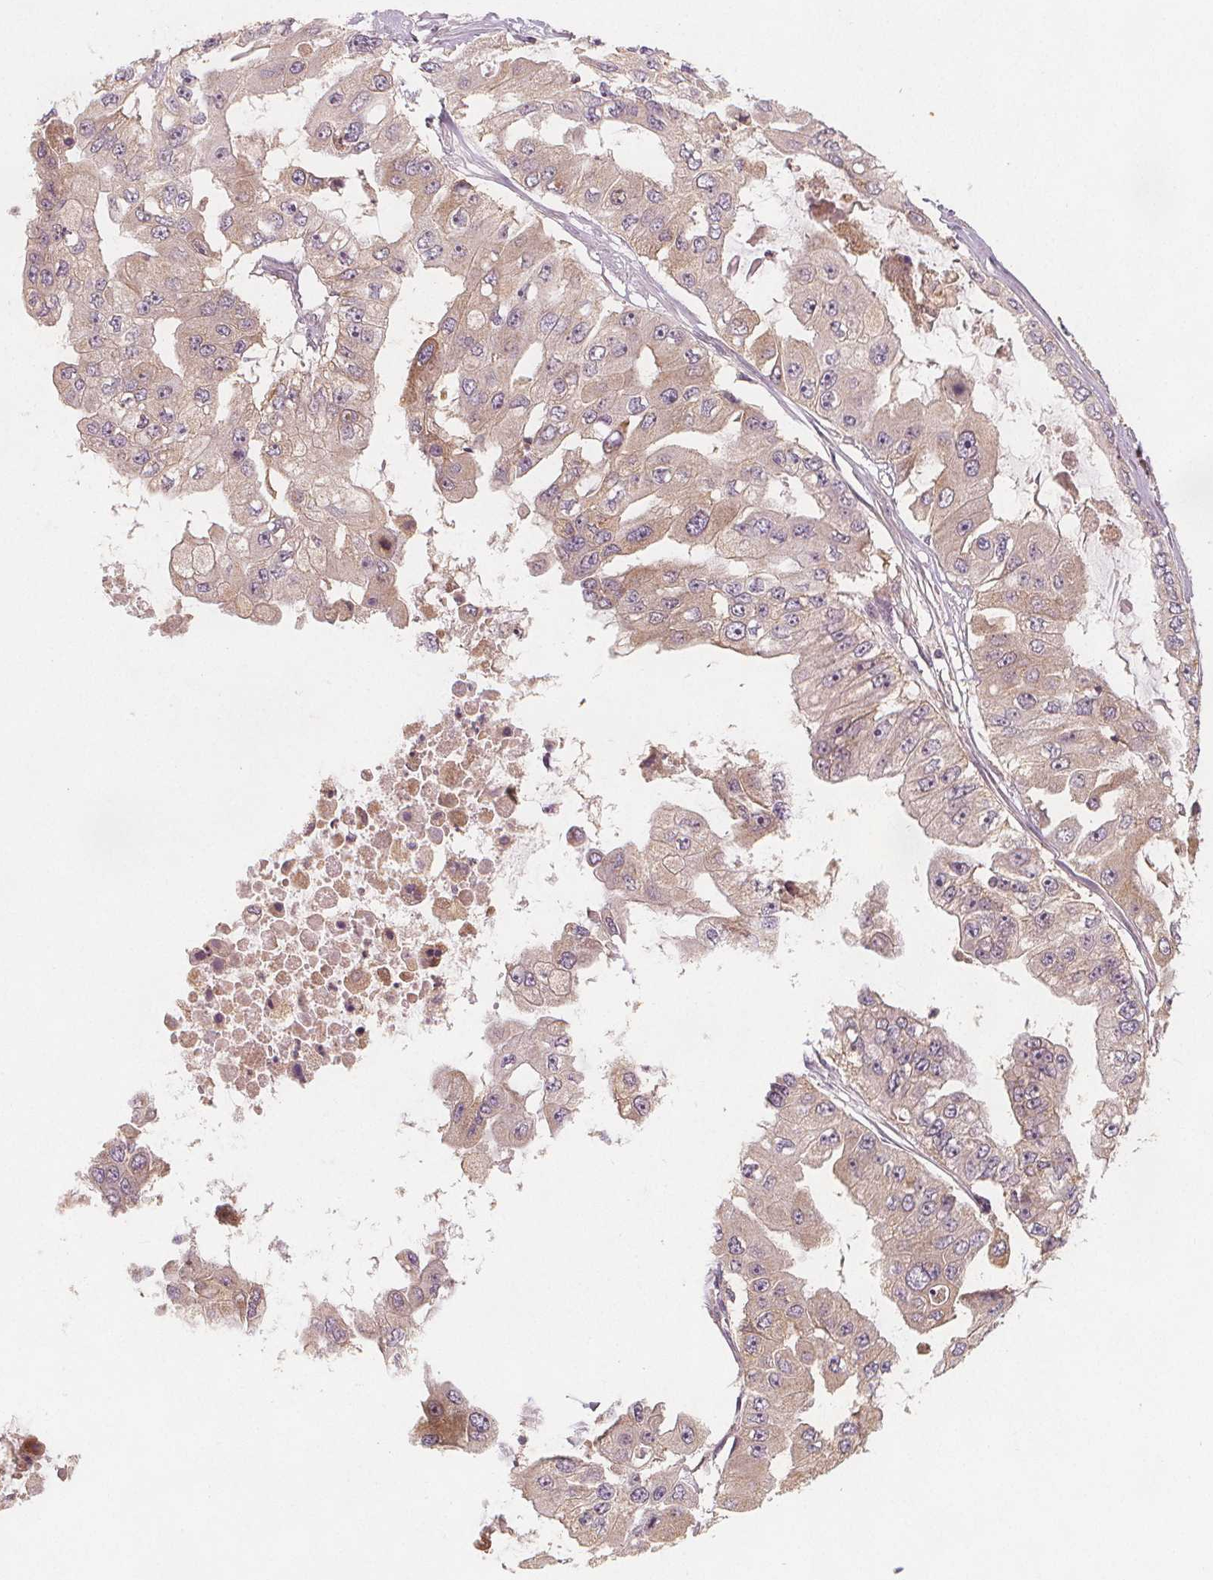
{"staining": {"intensity": "weak", "quantity": "25%-75%", "location": "cytoplasmic/membranous"}, "tissue": "ovarian cancer", "cell_type": "Tumor cells", "image_type": "cancer", "snomed": [{"axis": "morphology", "description": "Cystadenocarcinoma, serous, NOS"}, {"axis": "topography", "description": "Ovary"}], "caption": "The micrograph reveals immunohistochemical staining of ovarian serous cystadenocarcinoma. There is weak cytoplasmic/membranous positivity is seen in about 25%-75% of tumor cells.", "gene": "NCSTN", "patient": {"sex": "female", "age": 56}}